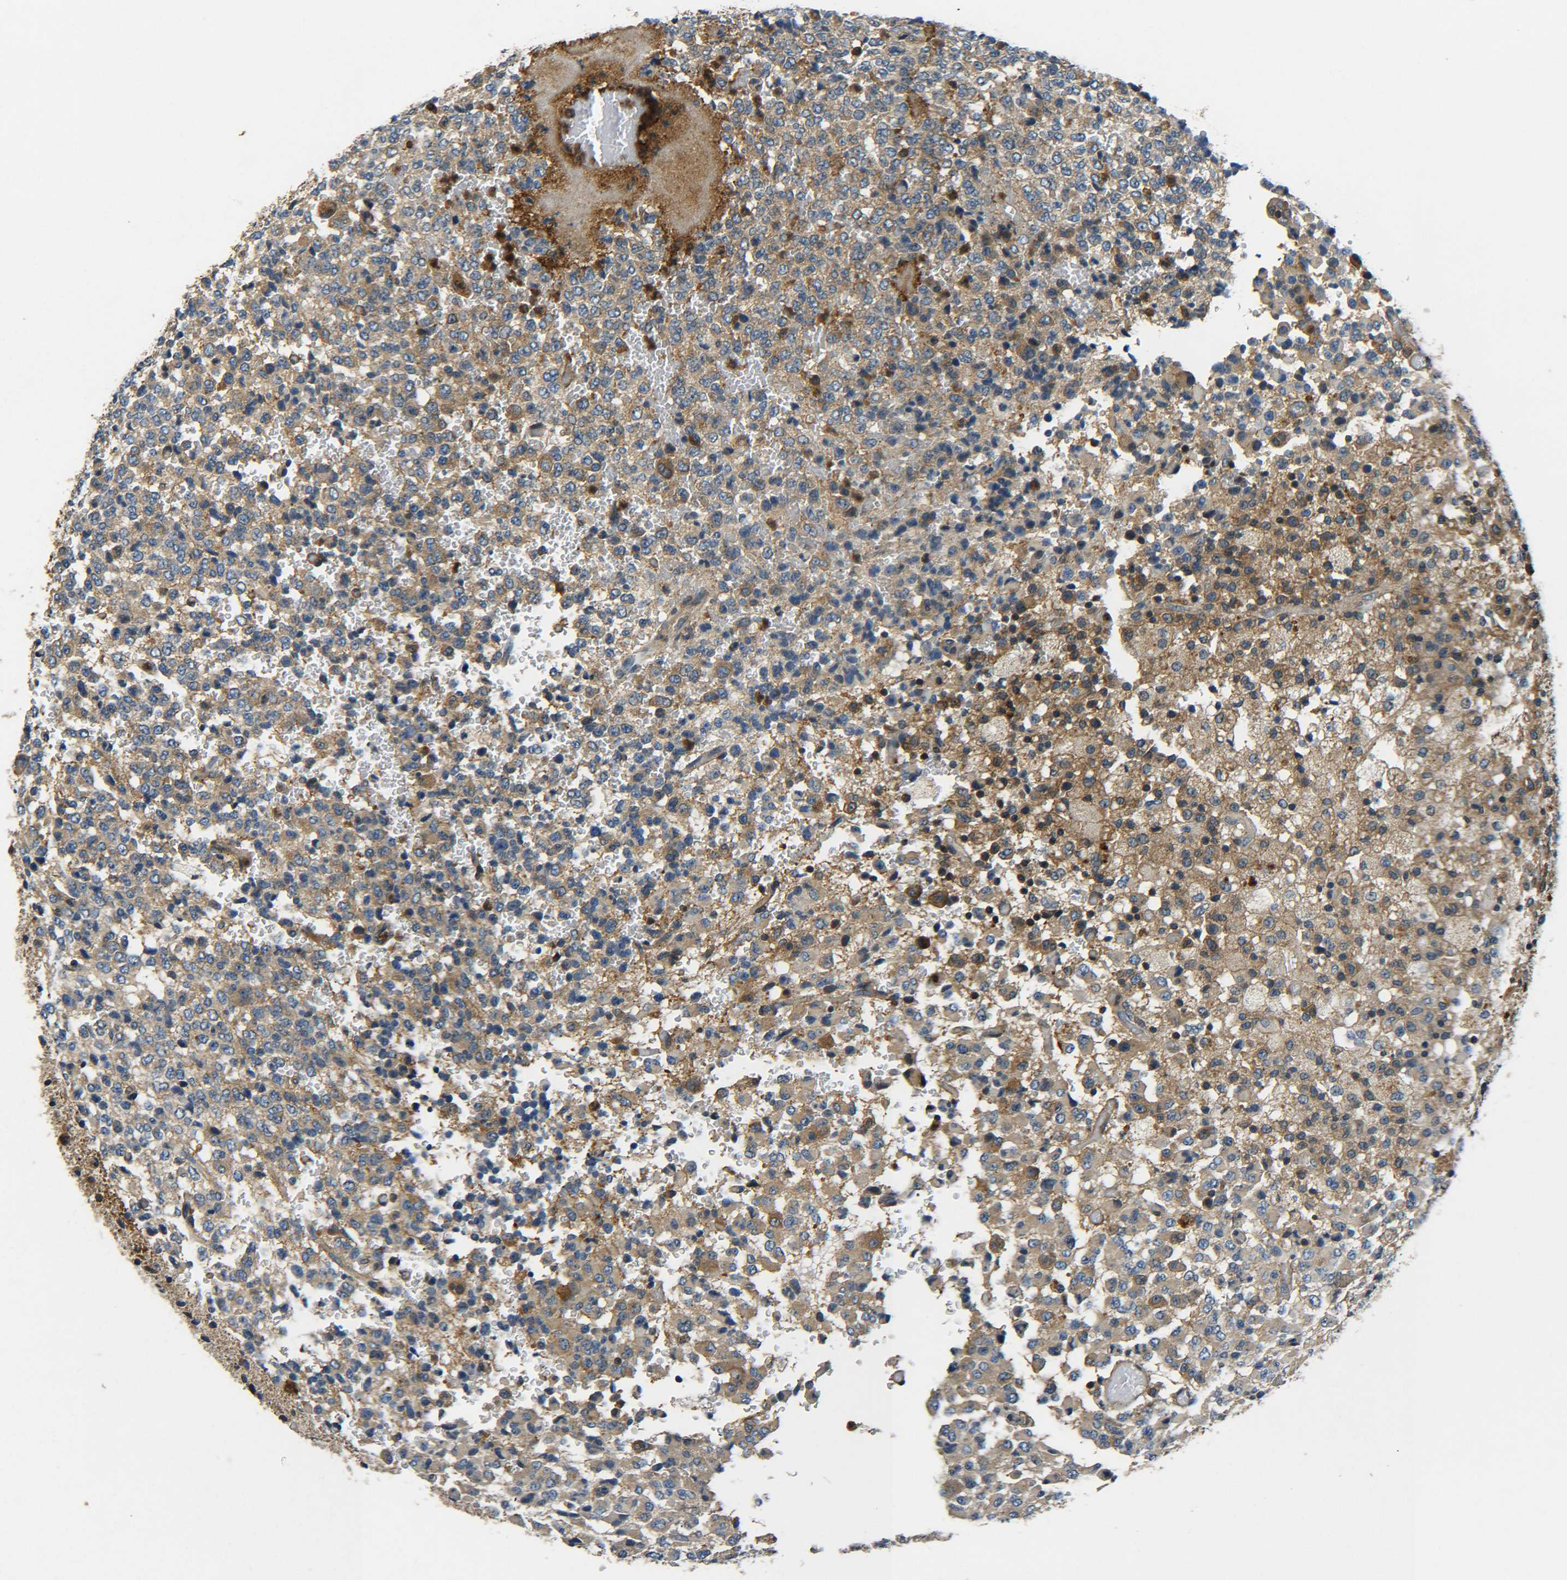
{"staining": {"intensity": "weak", "quantity": ">75%", "location": "cytoplasmic/membranous"}, "tissue": "glioma", "cell_type": "Tumor cells", "image_type": "cancer", "snomed": [{"axis": "morphology", "description": "Glioma, malignant, High grade"}, {"axis": "topography", "description": "pancreas cauda"}], "caption": "There is low levels of weak cytoplasmic/membranous staining in tumor cells of high-grade glioma (malignant), as demonstrated by immunohistochemical staining (brown color).", "gene": "PREB", "patient": {"sex": "male", "age": 60}}